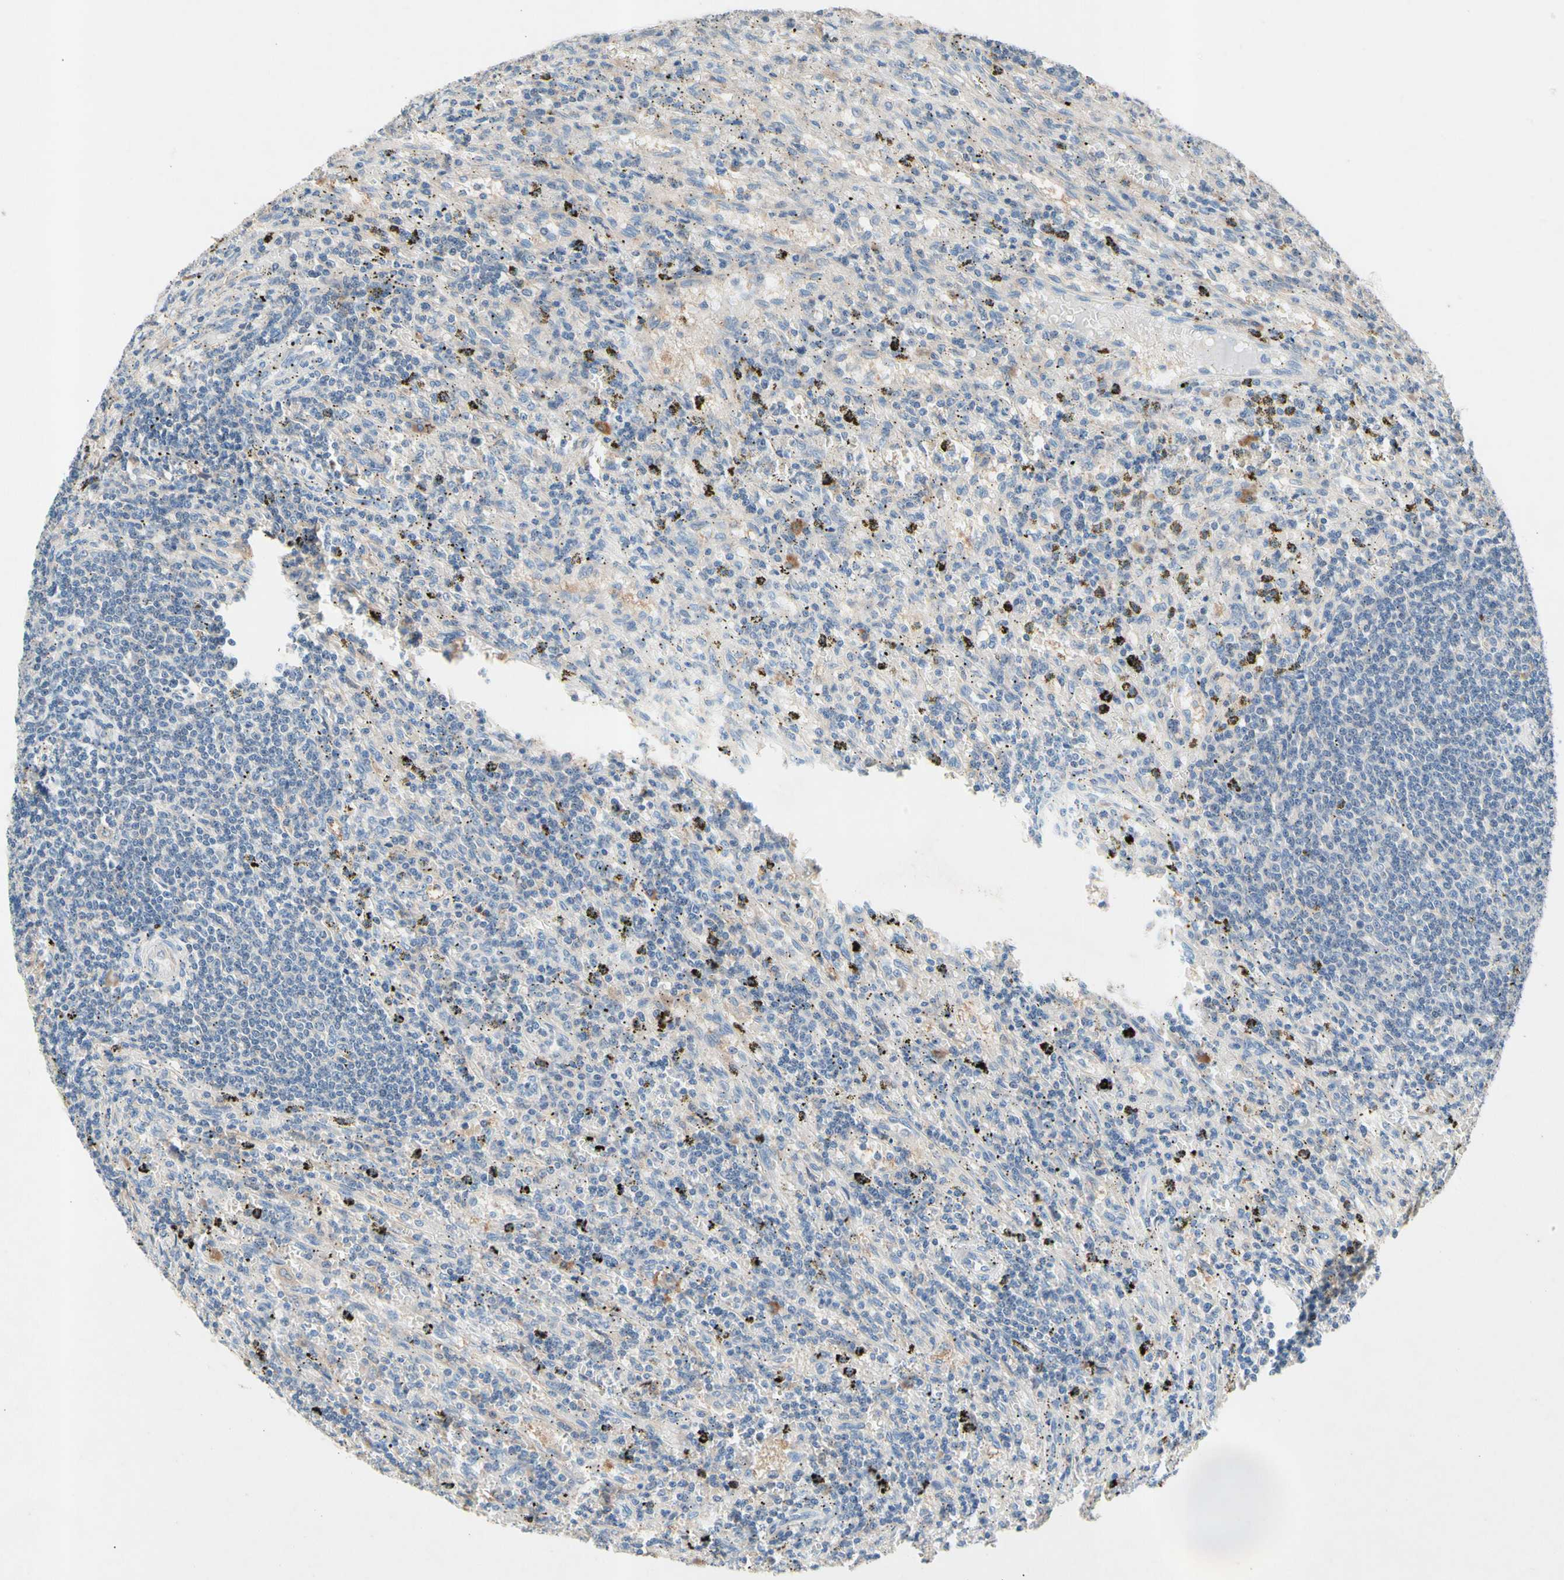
{"staining": {"intensity": "weak", "quantity": ">75%", "location": "cytoplasmic/membranous"}, "tissue": "lymphoma", "cell_type": "Tumor cells", "image_type": "cancer", "snomed": [{"axis": "morphology", "description": "Malignant lymphoma, non-Hodgkin's type, Low grade"}, {"axis": "topography", "description": "Spleen"}], "caption": "Low-grade malignant lymphoma, non-Hodgkin's type stained with immunohistochemistry (IHC) displays weak cytoplasmic/membranous expression in about >75% of tumor cells.", "gene": "PRDX4", "patient": {"sex": "male", "age": 76}}